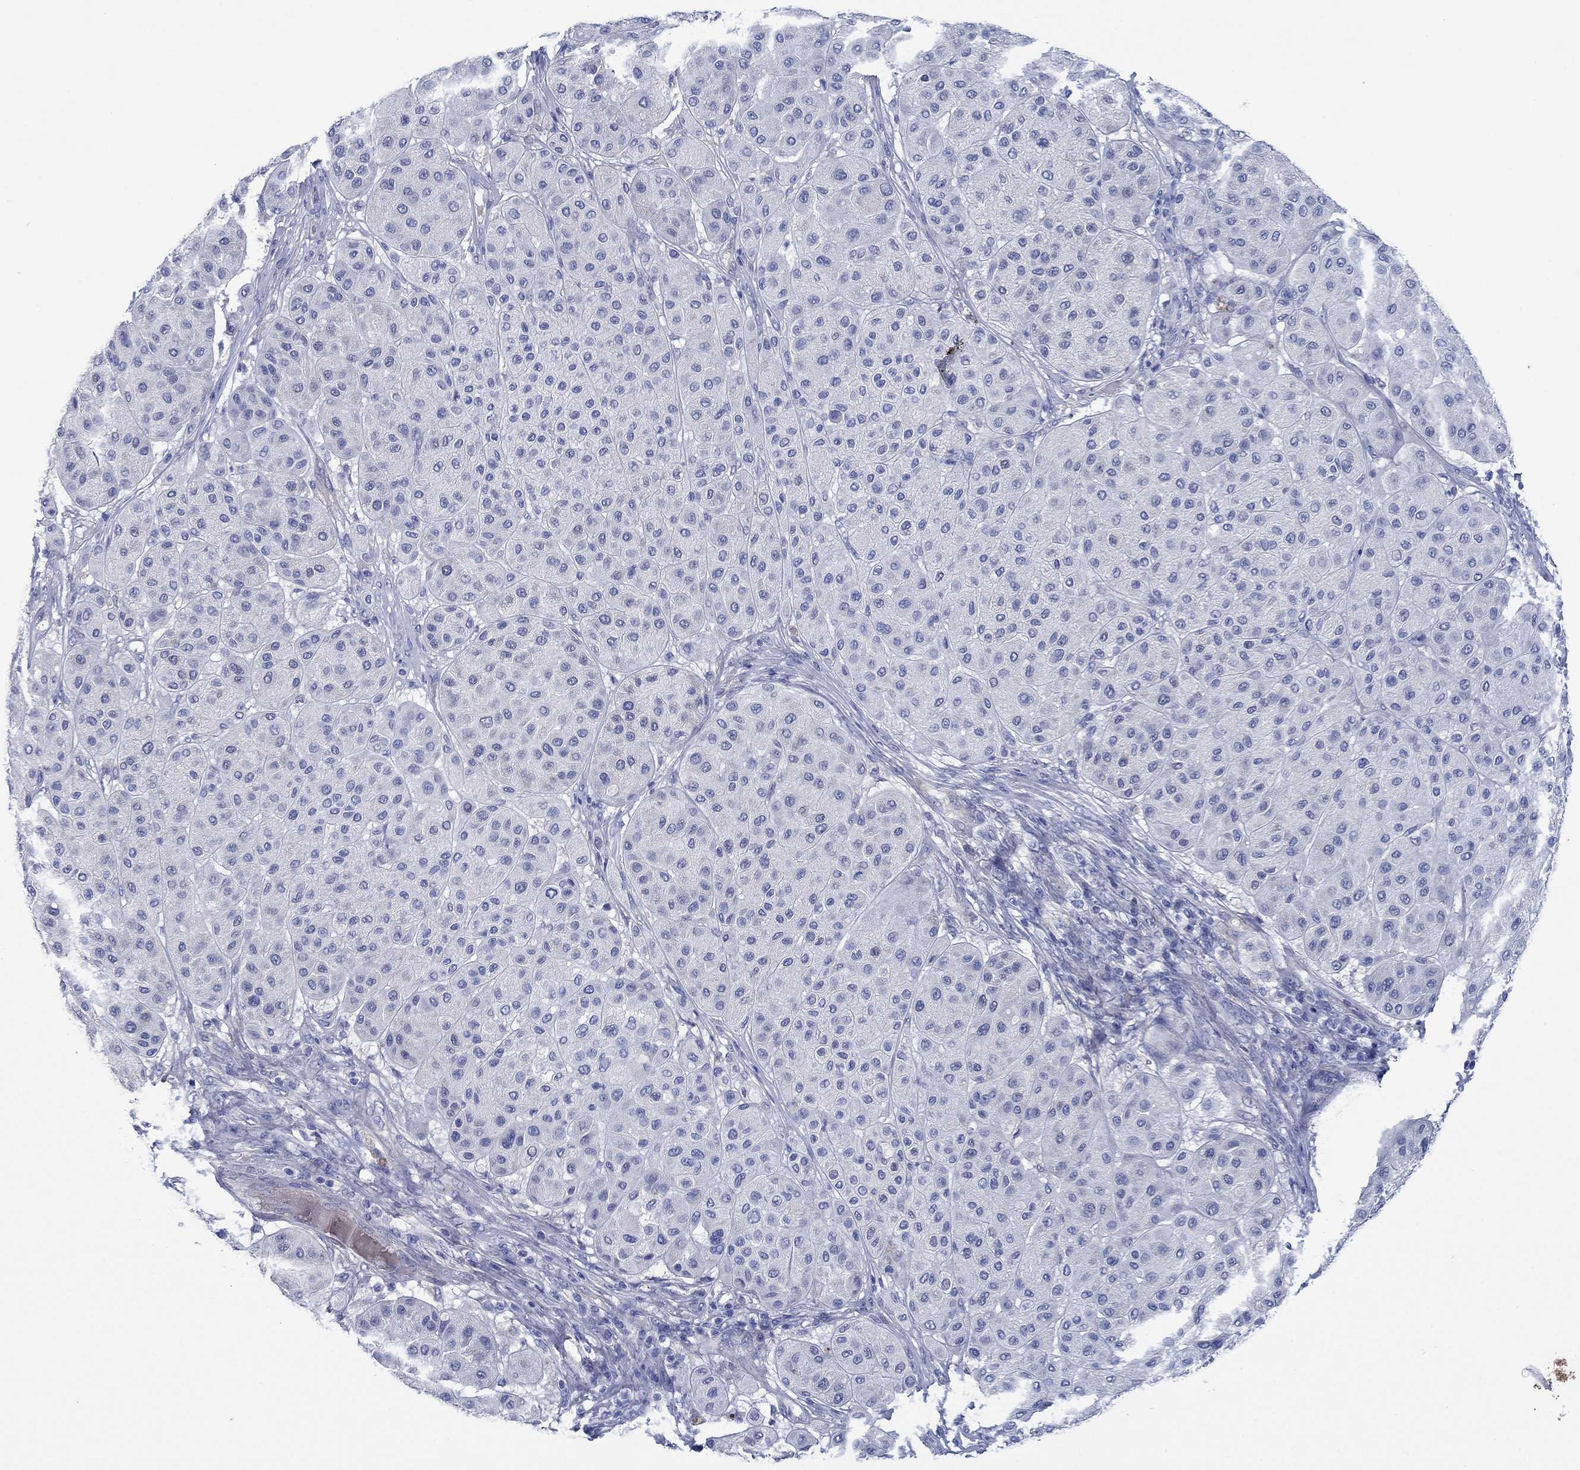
{"staining": {"intensity": "negative", "quantity": "none", "location": "none"}, "tissue": "melanoma", "cell_type": "Tumor cells", "image_type": "cancer", "snomed": [{"axis": "morphology", "description": "Malignant melanoma, Metastatic site"}, {"axis": "topography", "description": "Smooth muscle"}], "caption": "High power microscopy image of an immunohistochemistry micrograph of malignant melanoma (metastatic site), revealing no significant expression in tumor cells.", "gene": "TRIM16", "patient": {"sex": "male", "age": 41}}